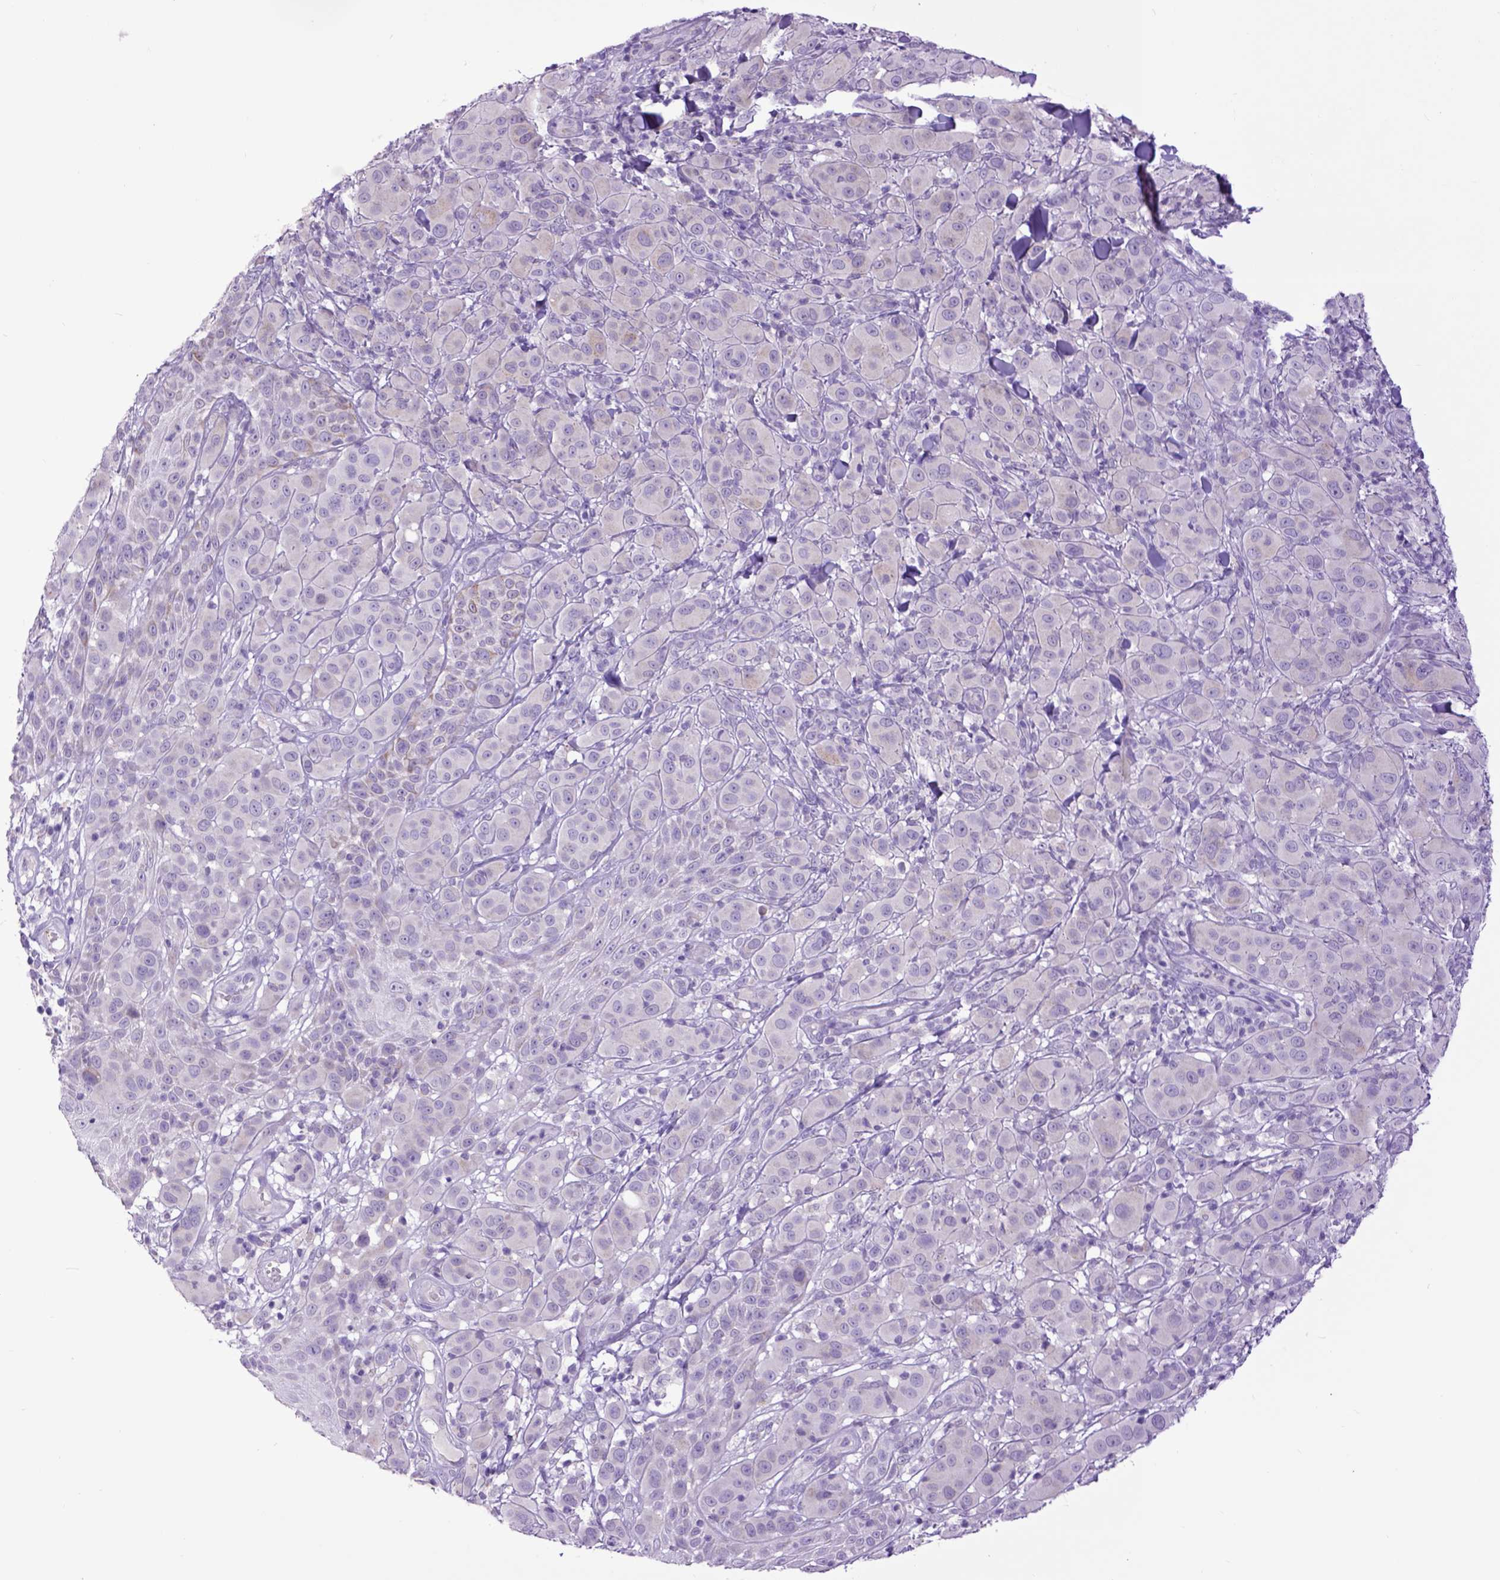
{"staining": {"intensity": "negative", "quantity": "none", "location": "none"}, "tissue": "melanoma", "cell_type": "Tumor cells", "image_type": "cancer", "snomed": [{"axis": "morphology", "description": "Malignant melanoma, NOS"}, {"axis": "topography", "description": "Skin"}], "caption": "There is no significant positivity in tumor cells of melanoma.", "gene": "RAB25", "patient": {"sex": "female", "age": 87}}